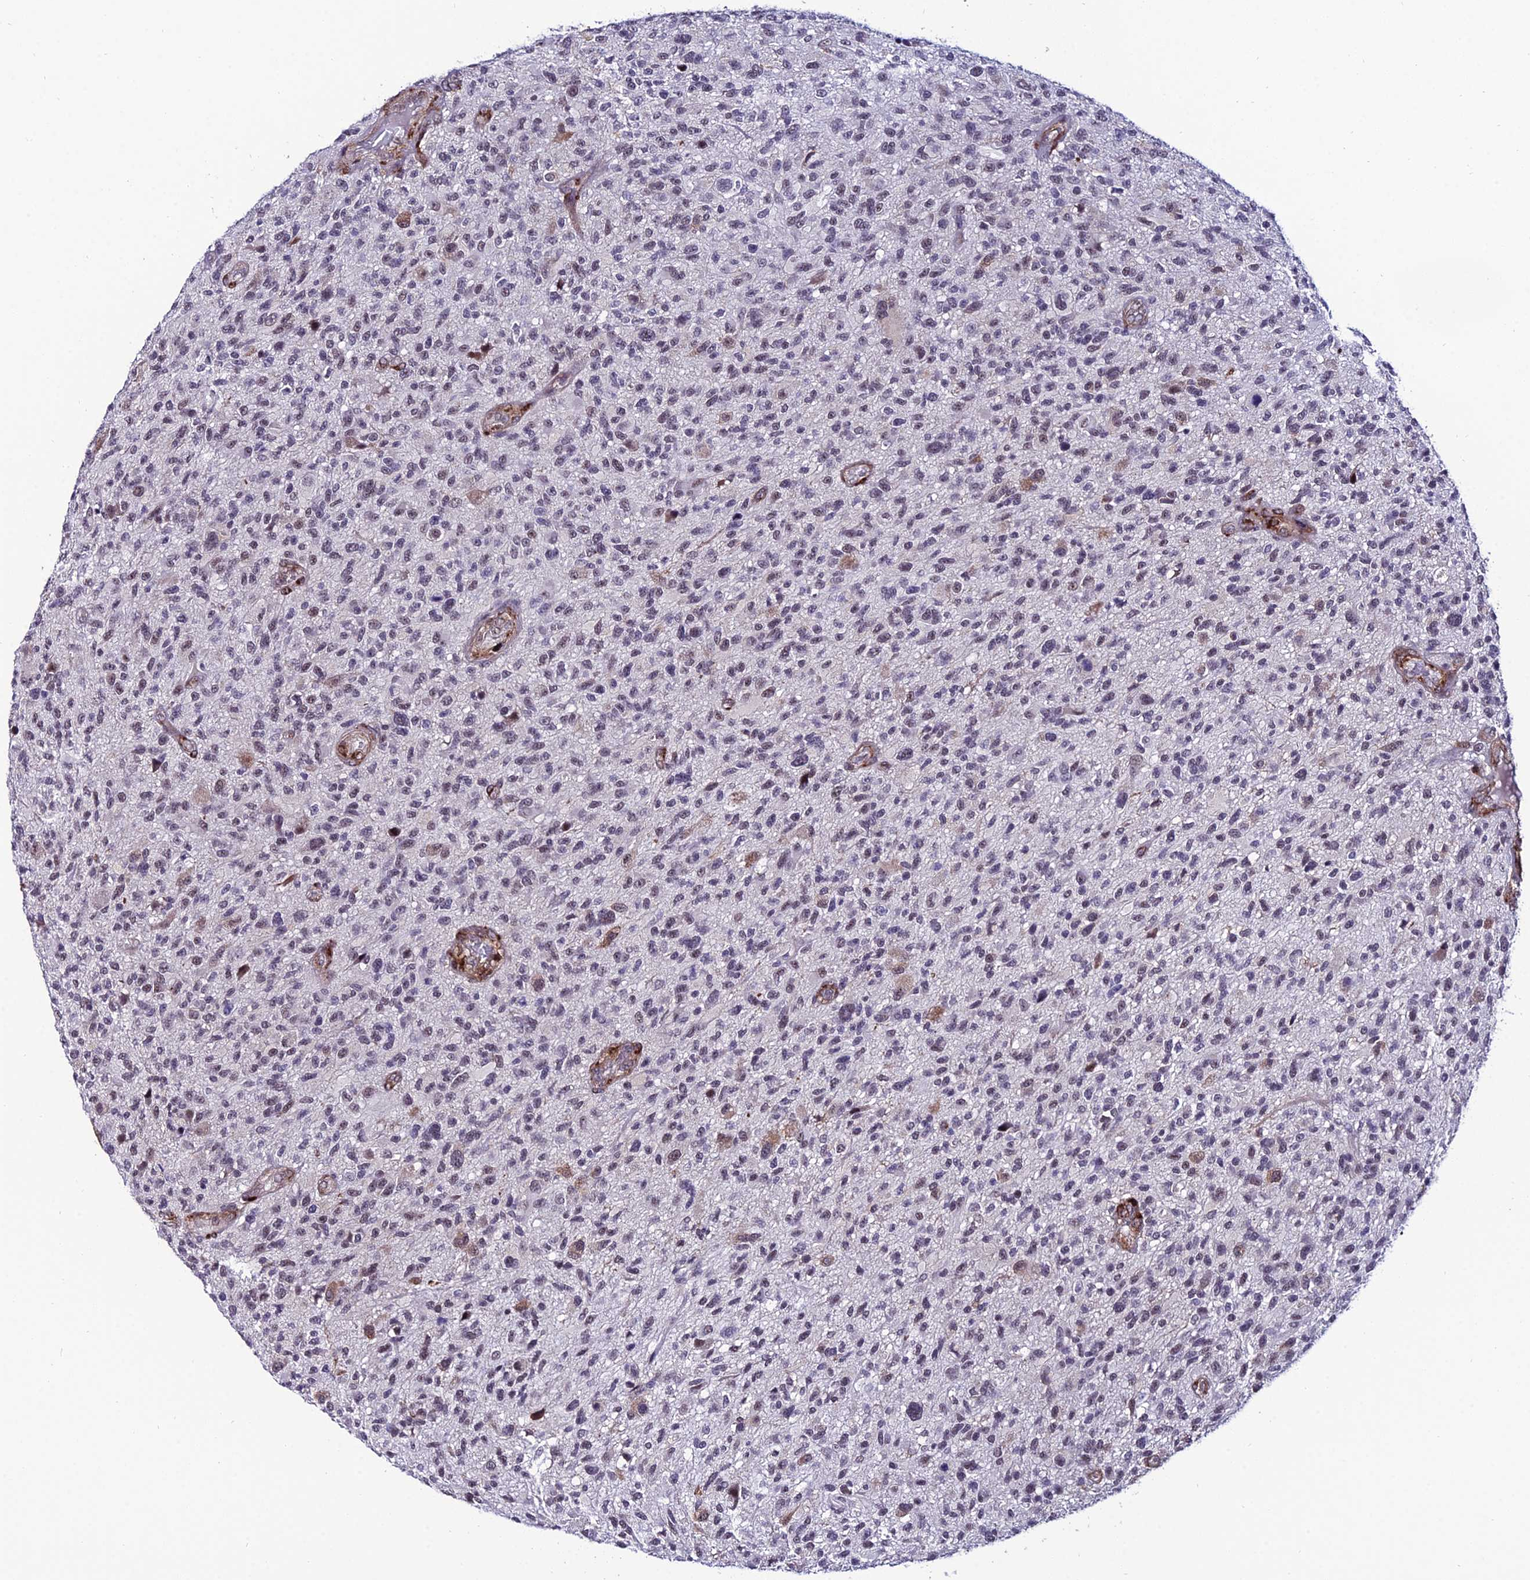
{"staining": {"intensity": "weak", "quantity": "<25%", "location": "nuclear"}, "tissue": "glioma", "cell_type": "Tumor cells", "image_type": "cancer", "snomed": [{"axis": "morphology", "description": "Glioma, malignant, High grade"}, {"axis": "topography", "description": "Brain"}], "caption": "Immunohistochemical staining of human high-grade glioma (malignant) displays no significant expression in tumor cells.", "gene": "SYT15", "patient": {"sex": "male", "age": 47}}